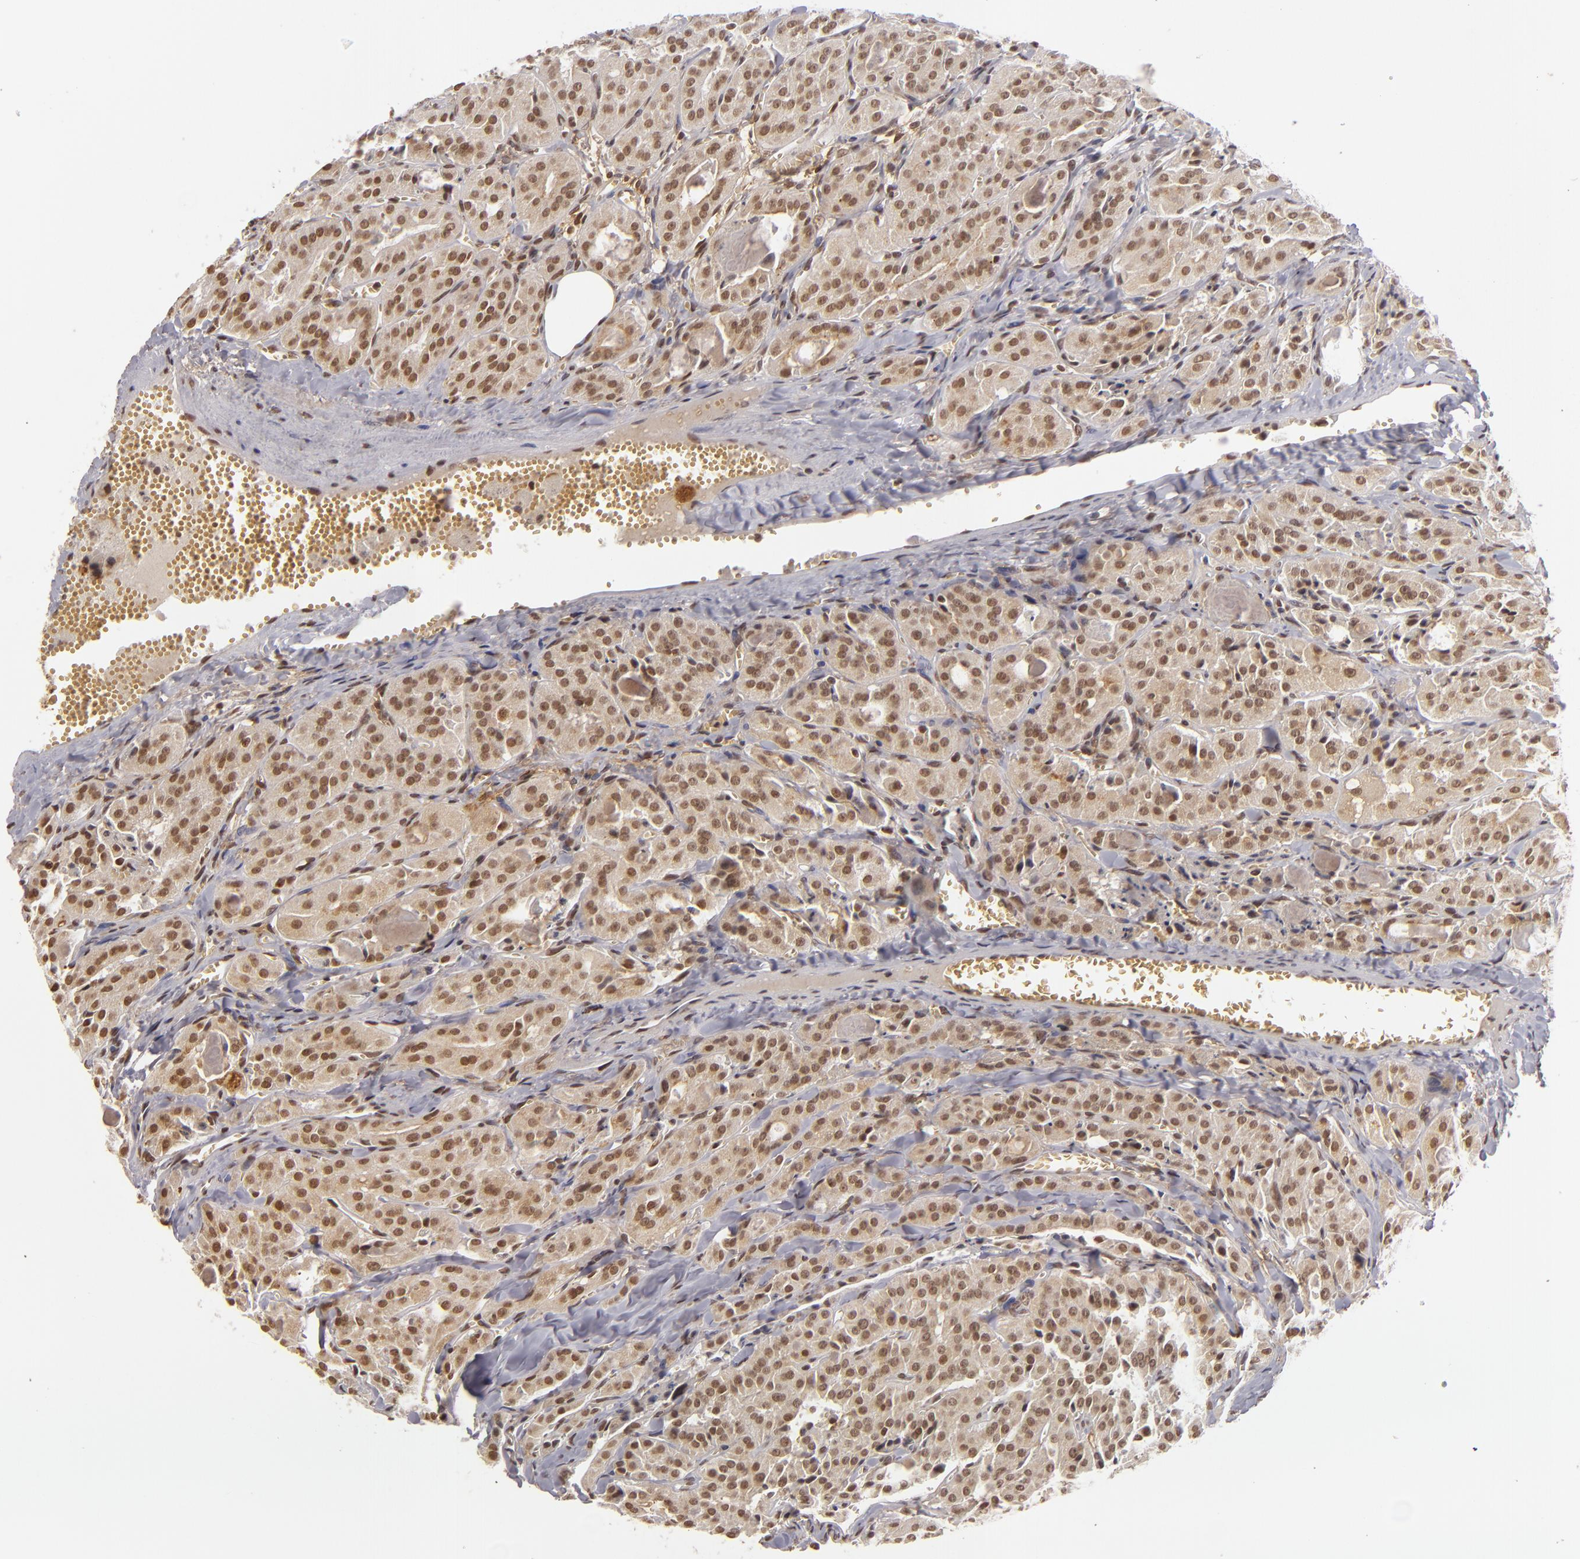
{"staining": {"intensity": "moderate", "quantity": ">75%", "location": "nuclear"}, "tissue": "thyroid cancer", "cell_type": "Tumor cells", "image_type": "cancer", "snomed": [{"axis": "morphology", "description": "Carcinoma, NOS"}, {"axis": "topography", "description": "Thyroid gland"}], "caption": "Thyroid cancer (carcinoma) was stained to show a protein in brown. There is medium levels of moderate nuclear positivity in approximately >75% of tumor cells.", "gene": "CUL3", "patient": {"sex": "male", "age": 76}}